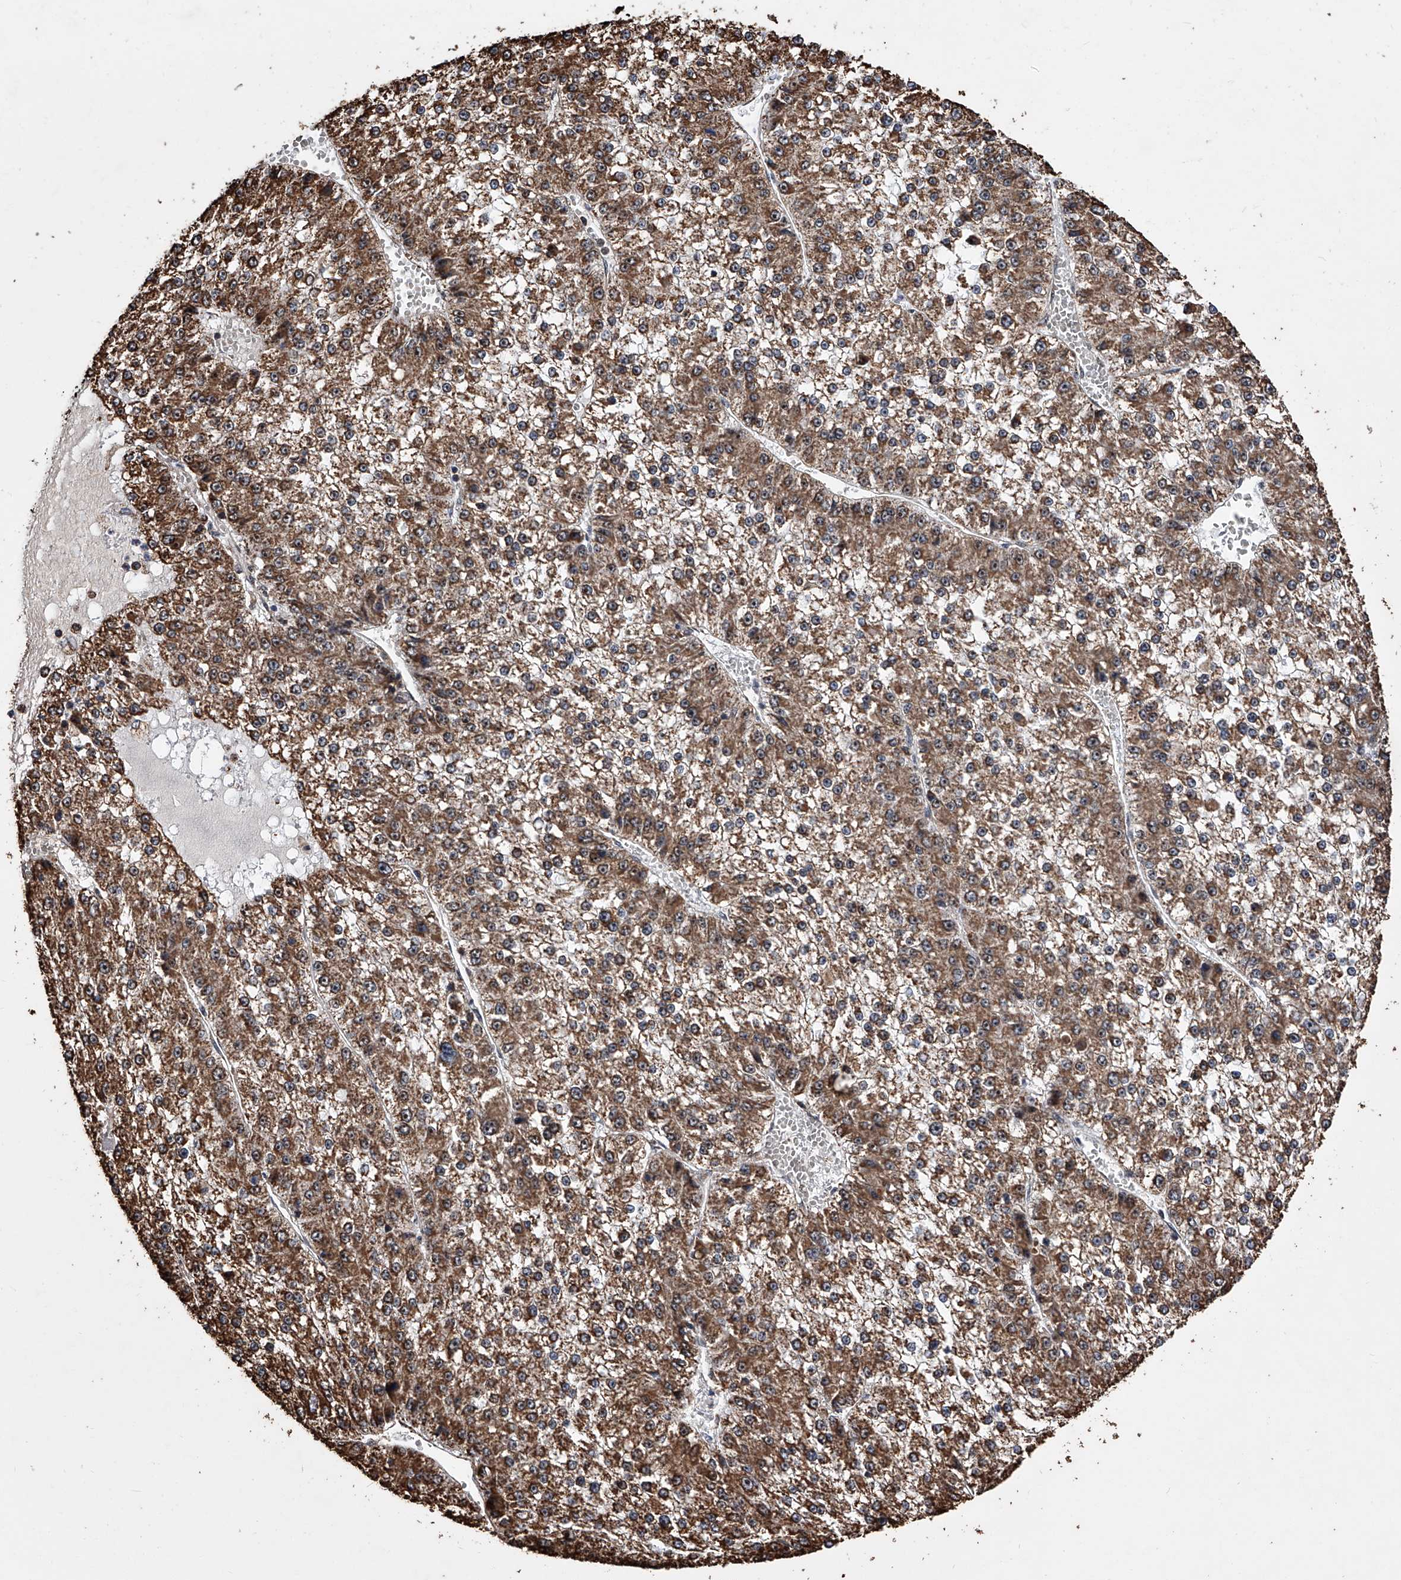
{"staining": {"intensity": "strong", "quantity": ">75%", "location": "cytoplasmic/membranous"}, "tissue": "liver cancer", "cell_type": "Tumor cells", "image_type": "cancer", "snomed": [{"axis": "morphology", "description": "Carcinoma, Hepatocellular, NOS"}, {"axis": "topography", "description": "Liver"}], "caption": "A high-resolution photomicrograph shows immunohistochemistry (IHC) staining of hepatocellular carcinoma (liver), which displays strong cytoplasmic/membranous expression in about >75% of tumor cells.", "gene": "SMPDL3A", "patient": {"sex": "female", "age": 73}}